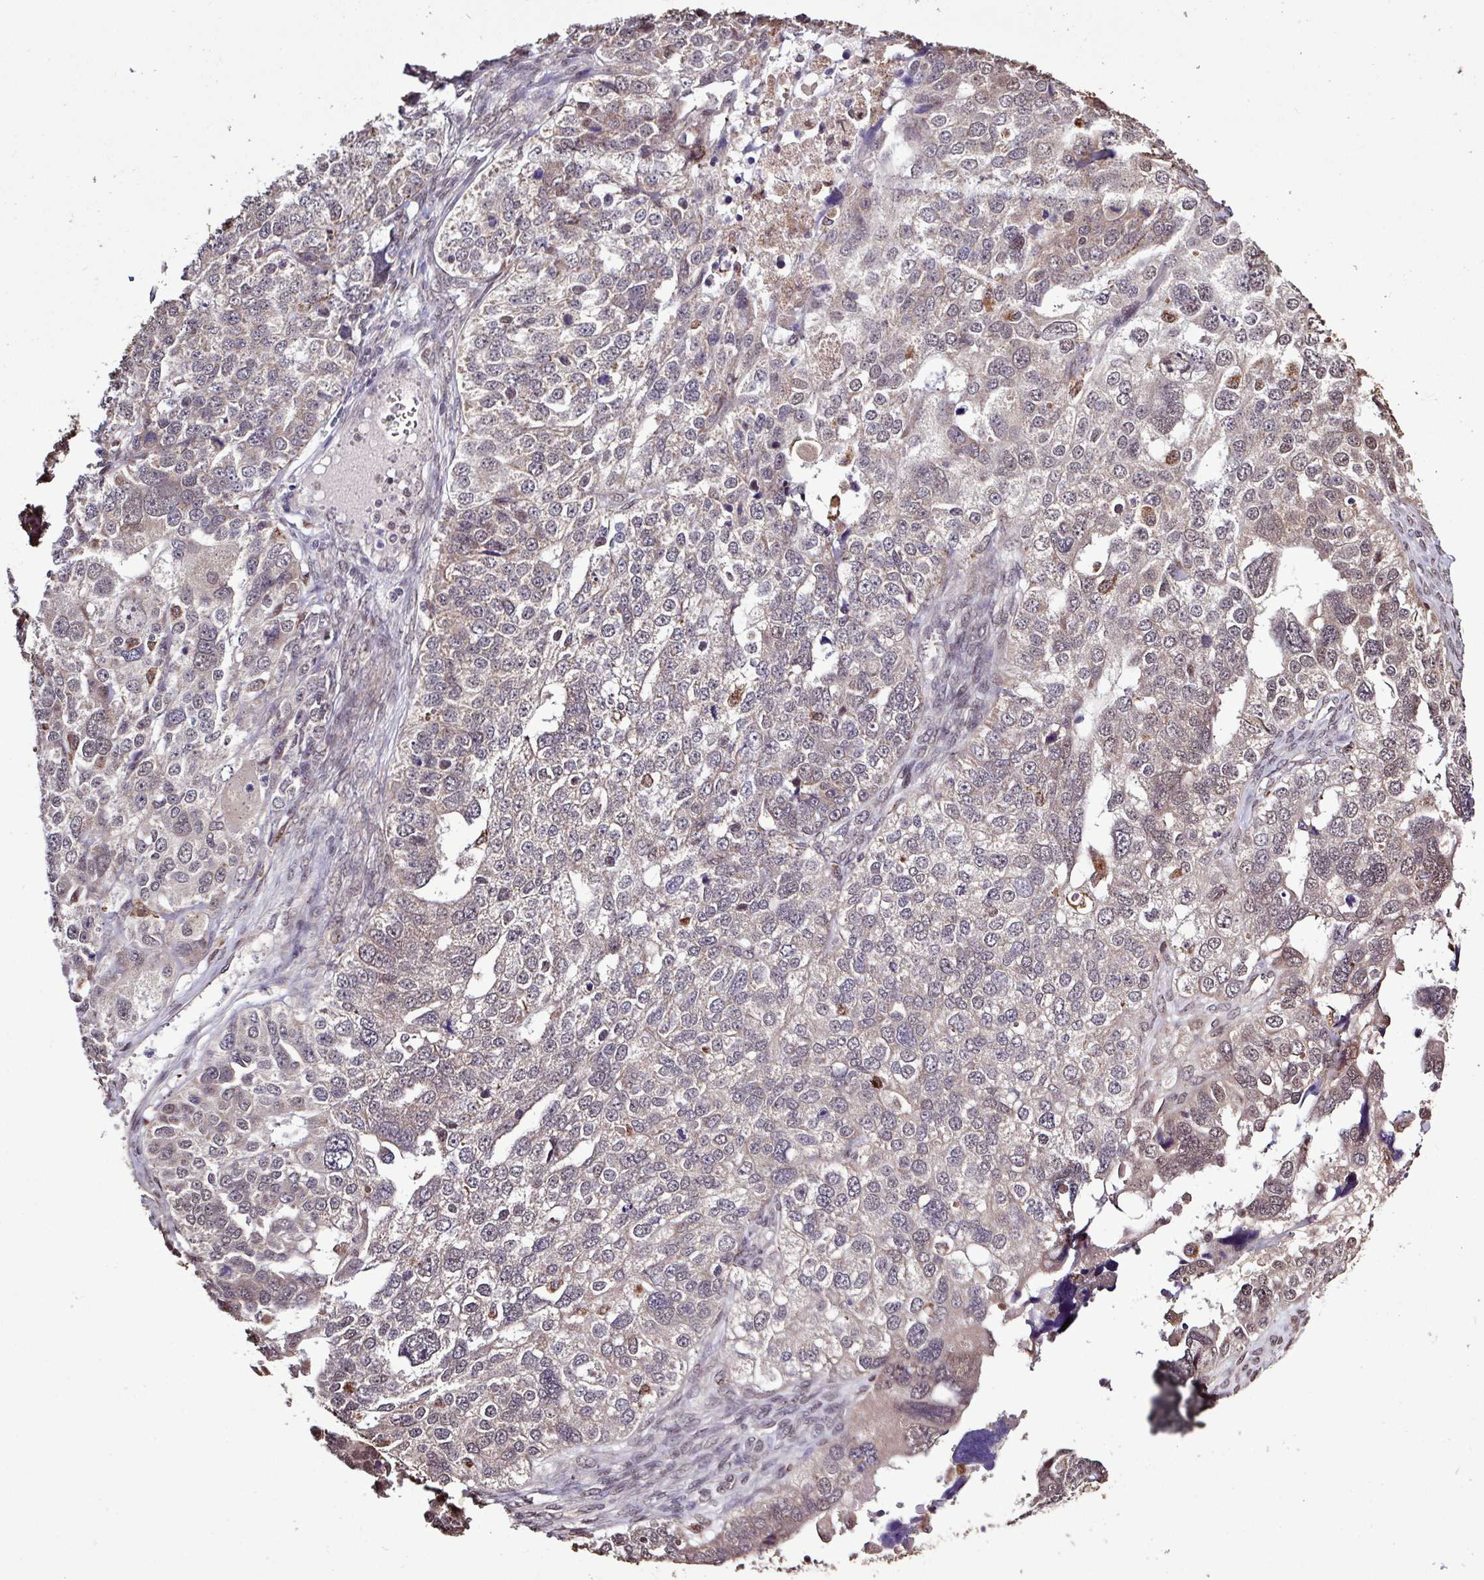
{"staining": {"intensity": "weak", "quantity": "25%-75%", "location": "cytoplasmic/membranous,nuclear"}, "tissue": "ovarian cancer", "cell_type": "Tumor cells", "image_type": "cancer", "snomed": [{"axis": "morphology", "description": "Cystadenocarcinoma, serous, NOS"}, {"axis": "topography", "description": "Ovary"}], "caption": "Immunohistochemistry (DAB (3,3'-diaminobenzidine)) staining of ovarian cancer (serous cystadenocarcinoma) displays weak cytoplasmic/membranous and nuclear protein staining in approximately 25%-75% of tumor cells.", "gene": "SKIC2", "patient": {"sex": "female", "age": 76}}